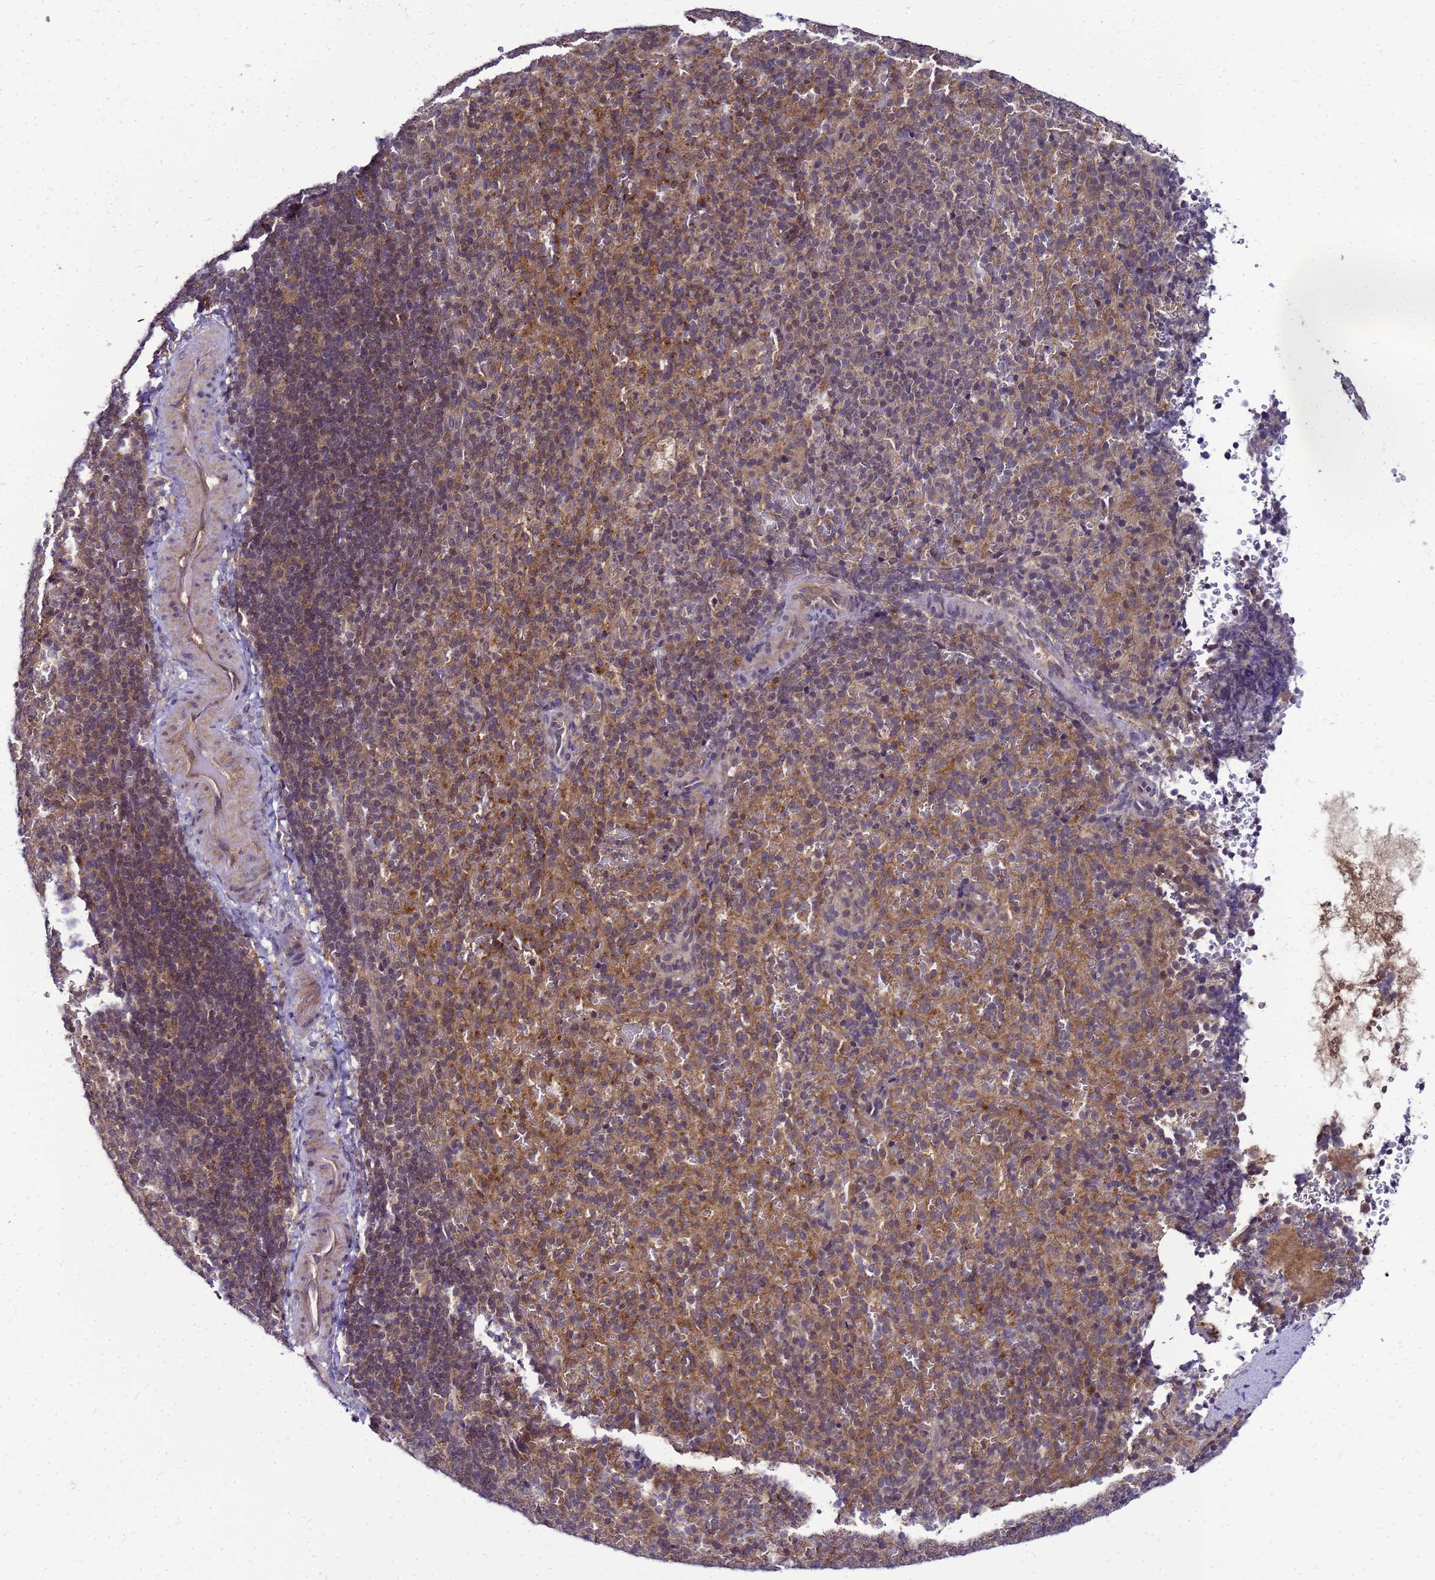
{"staining": {"intensity": "weak", "quantity": "25%-75%", "location": "cytoplasmic/membranous"}, "tissue": "spleen", "cell_type": "Cells in red pulp", "image_type": "normal", "snomed": [{"axis": "morphology", "description": "Normal tissue, NOS"}, {"axis": "topography", "description": "Spleen"}], "caption": "Immunohistochemistry (IHC) (DAB (3,3'-diaminobenzidine)) staining of unremarkable human spleen reveals weak cytoplasmic/membranous protein positivity in approximately 25%-75% of cells in red pulp.", "gene": "SAT1", "patient": {"sex": "female", "age": 21}}